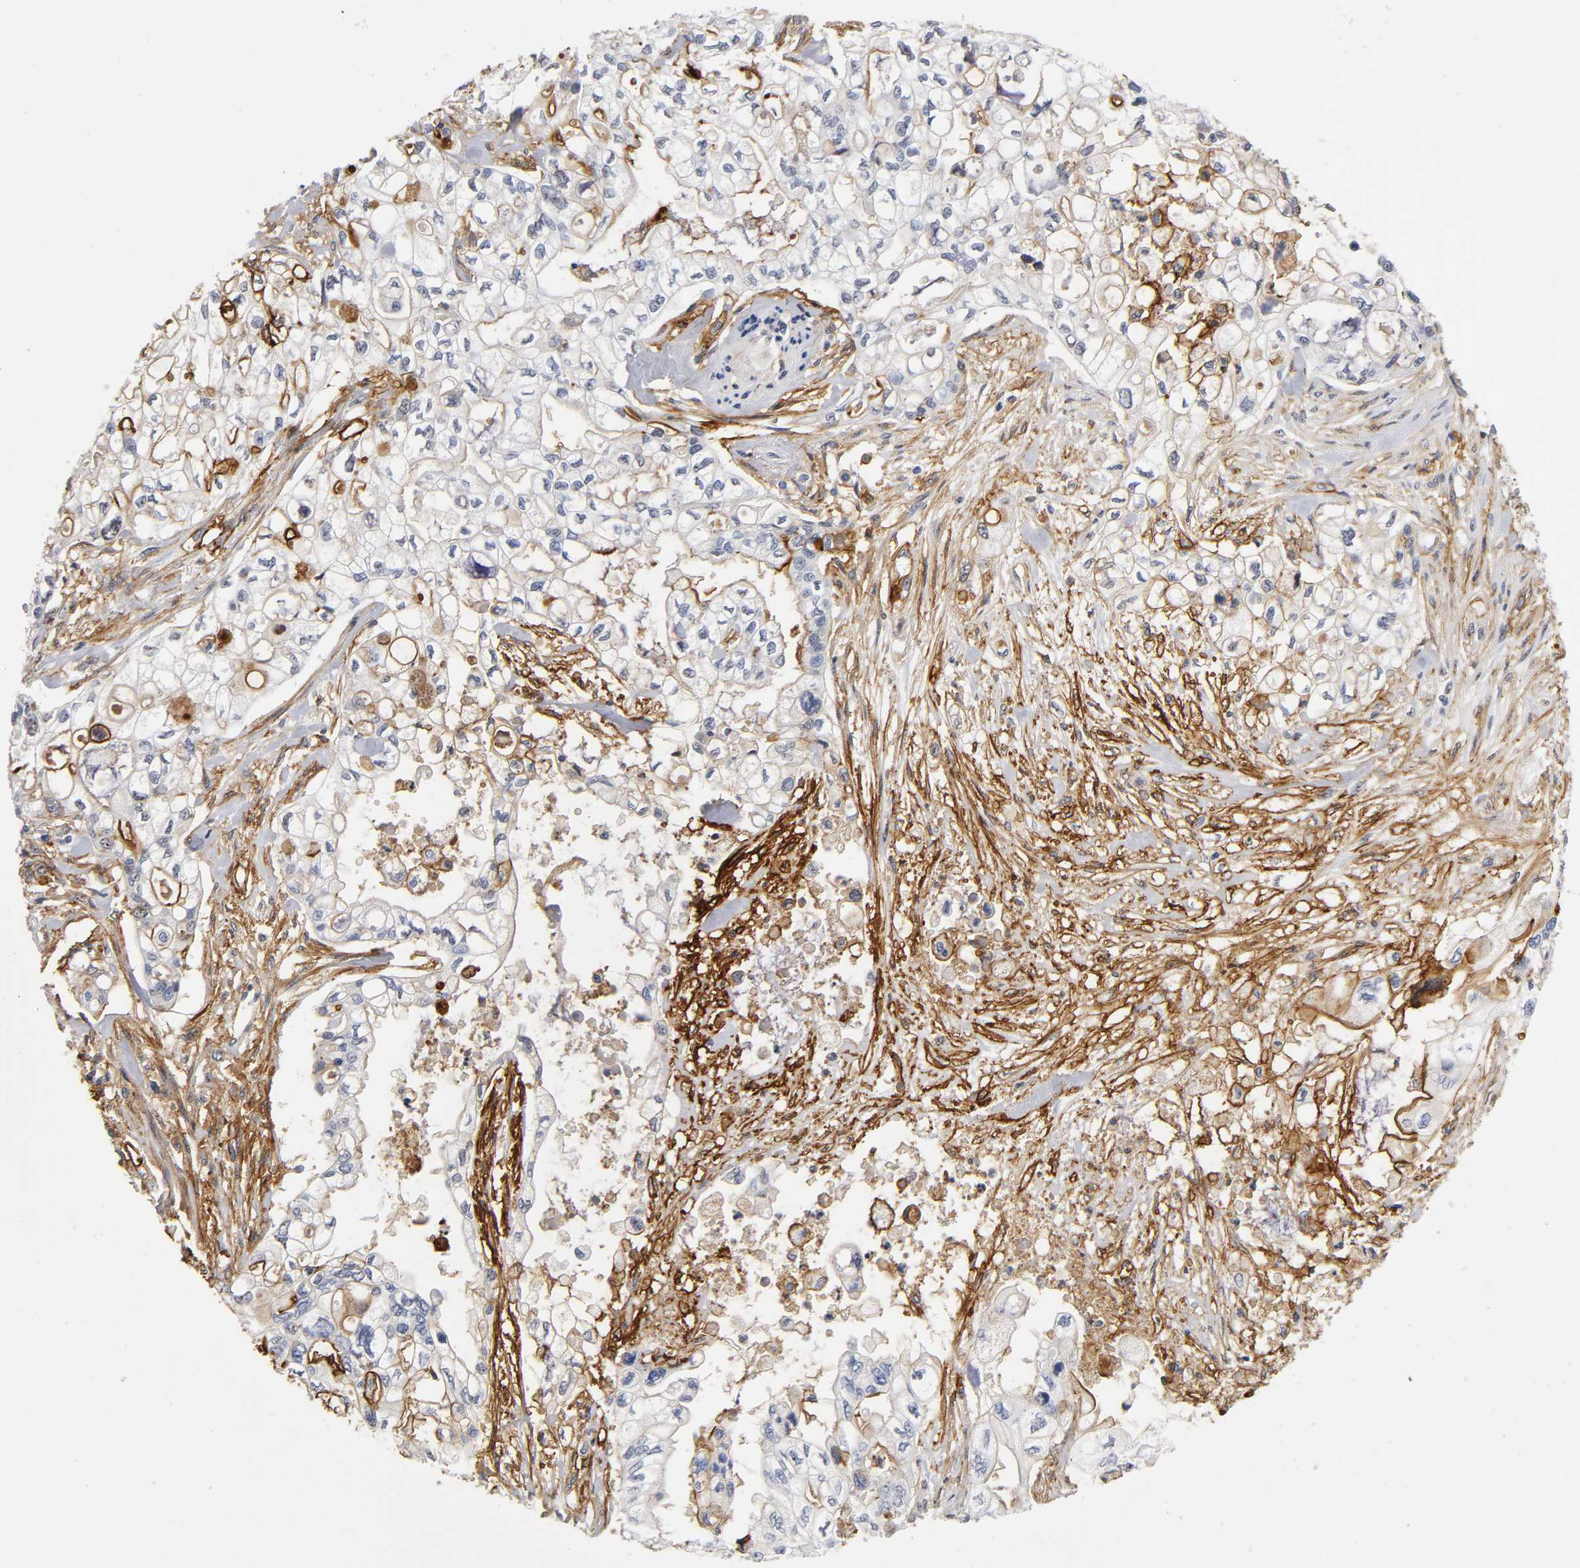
{"staining": {"intensity": "strong", "quantity": "25%-75%", "location": "cytoplasmic/membranous"}, "tissue": "pancreatic cancer", "cell_type": "Tumor cells", "image_type": "cancer", "snomed": [{"axis": "morphology", "description": "Normal tissue, NOS"}, {"axis": "topography", "description": "Pancreas"}], "caption": "Pancreatic cancer tissue displays strong cytoplasmic/membranous expression in approximately 25%-75% of tumor cells, visualized by immunohistochemistry. (DAB IHC with brightfield microscopy, high magnification).", "gene": "ICAM1", "patient": {"sex": "male", "age": 42}}